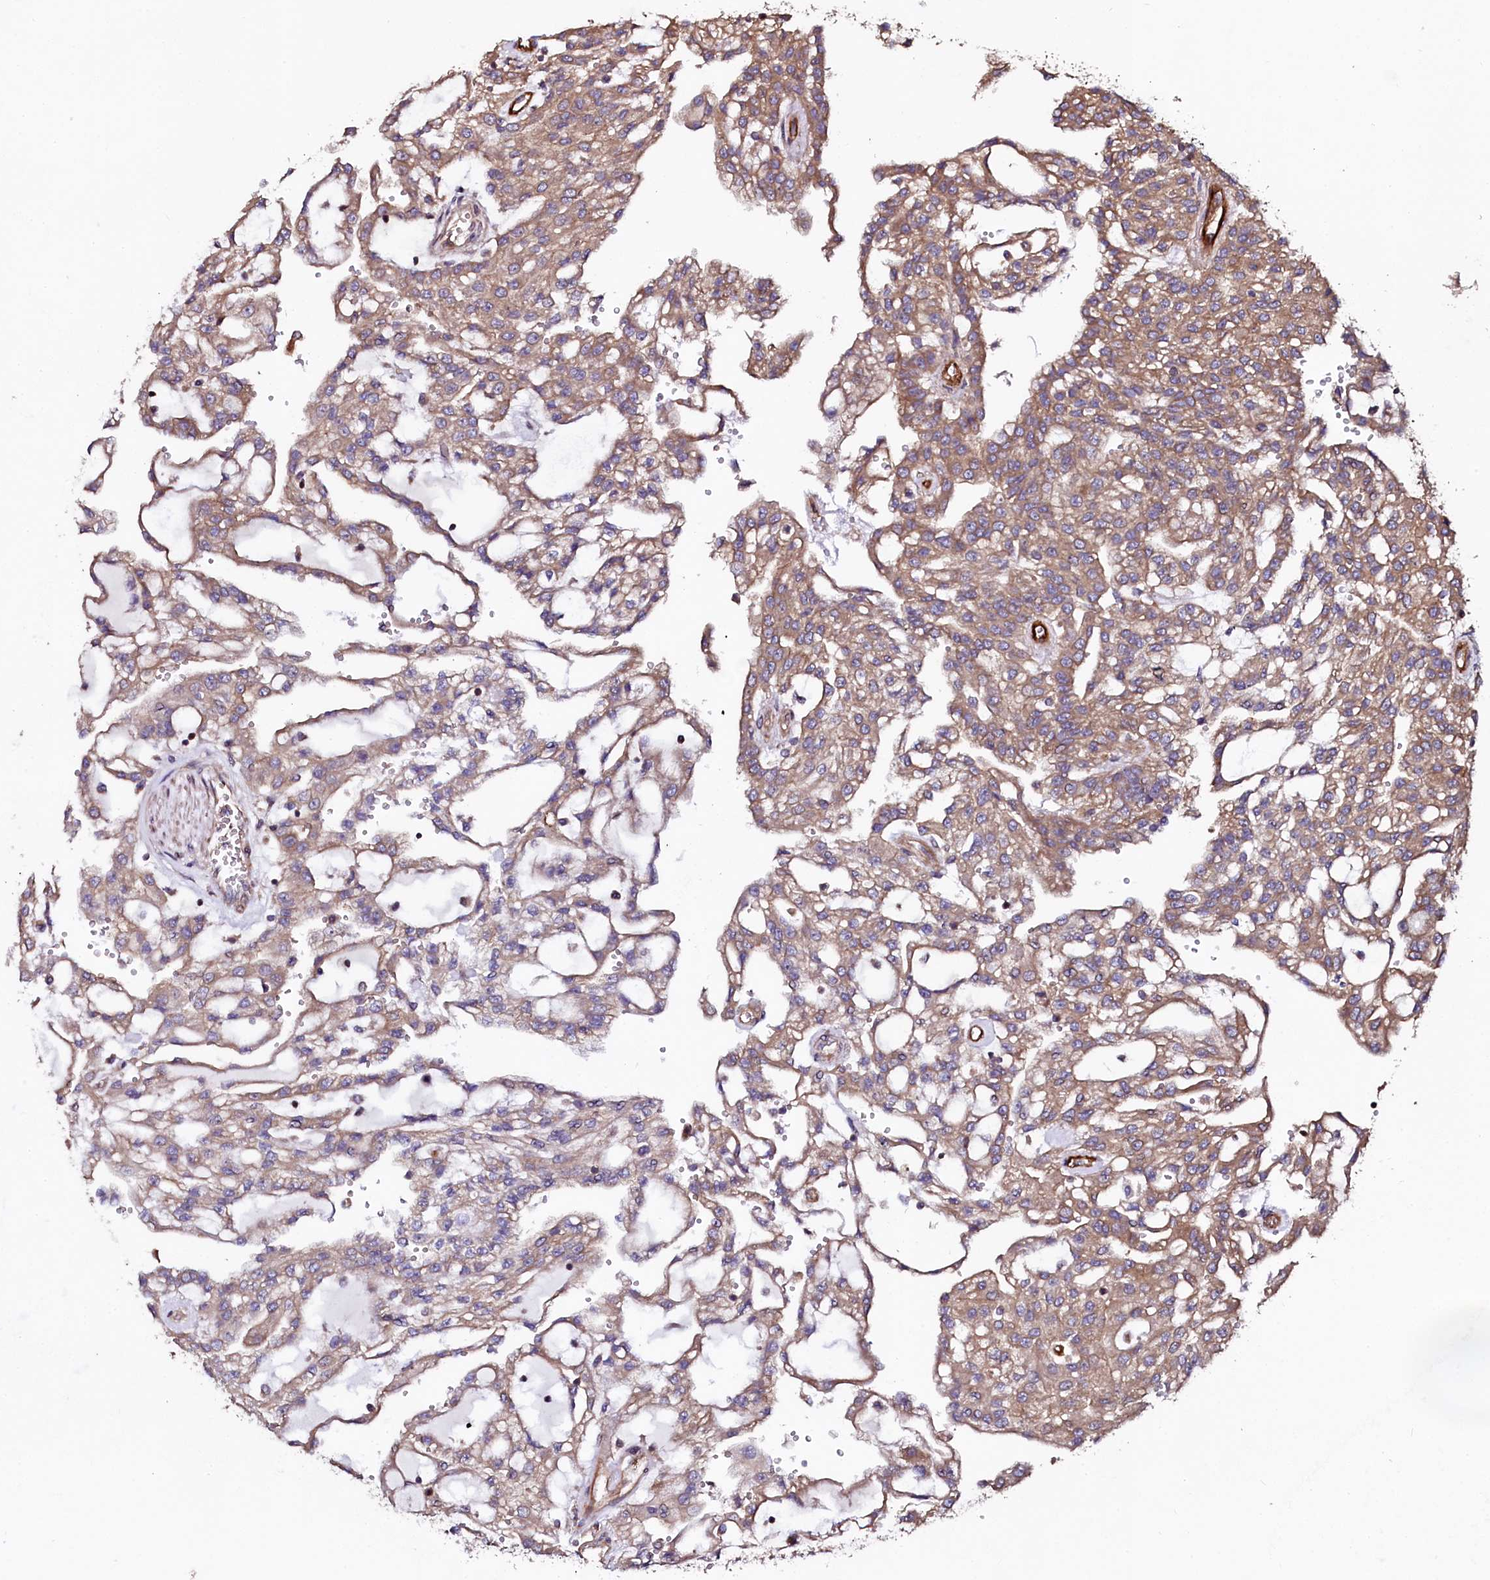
{"staining": {"intensity": "moderate", "quantity": ">75%", "location": "cytoplasmic/membranous"}, "tissue": "renal cancer", "cell_type": "Tumor cells", "image_type": "cancer", "snomed": [{"axis": "morphology", "description": "Adenocarcinoma, NOS"}, {"axis": "topography", "description": "Kidney"}], "caption": "This histopathology image exhibits renal adenocarcinoma stained with IHC to label a protein in brown. The cytoplasmic/membranous of tumor cells show moderate positivity for the protein. Nuclei are counter-stained blue.", "gene": "USPL1", "patient": {"sex": "male", "age": 63}}